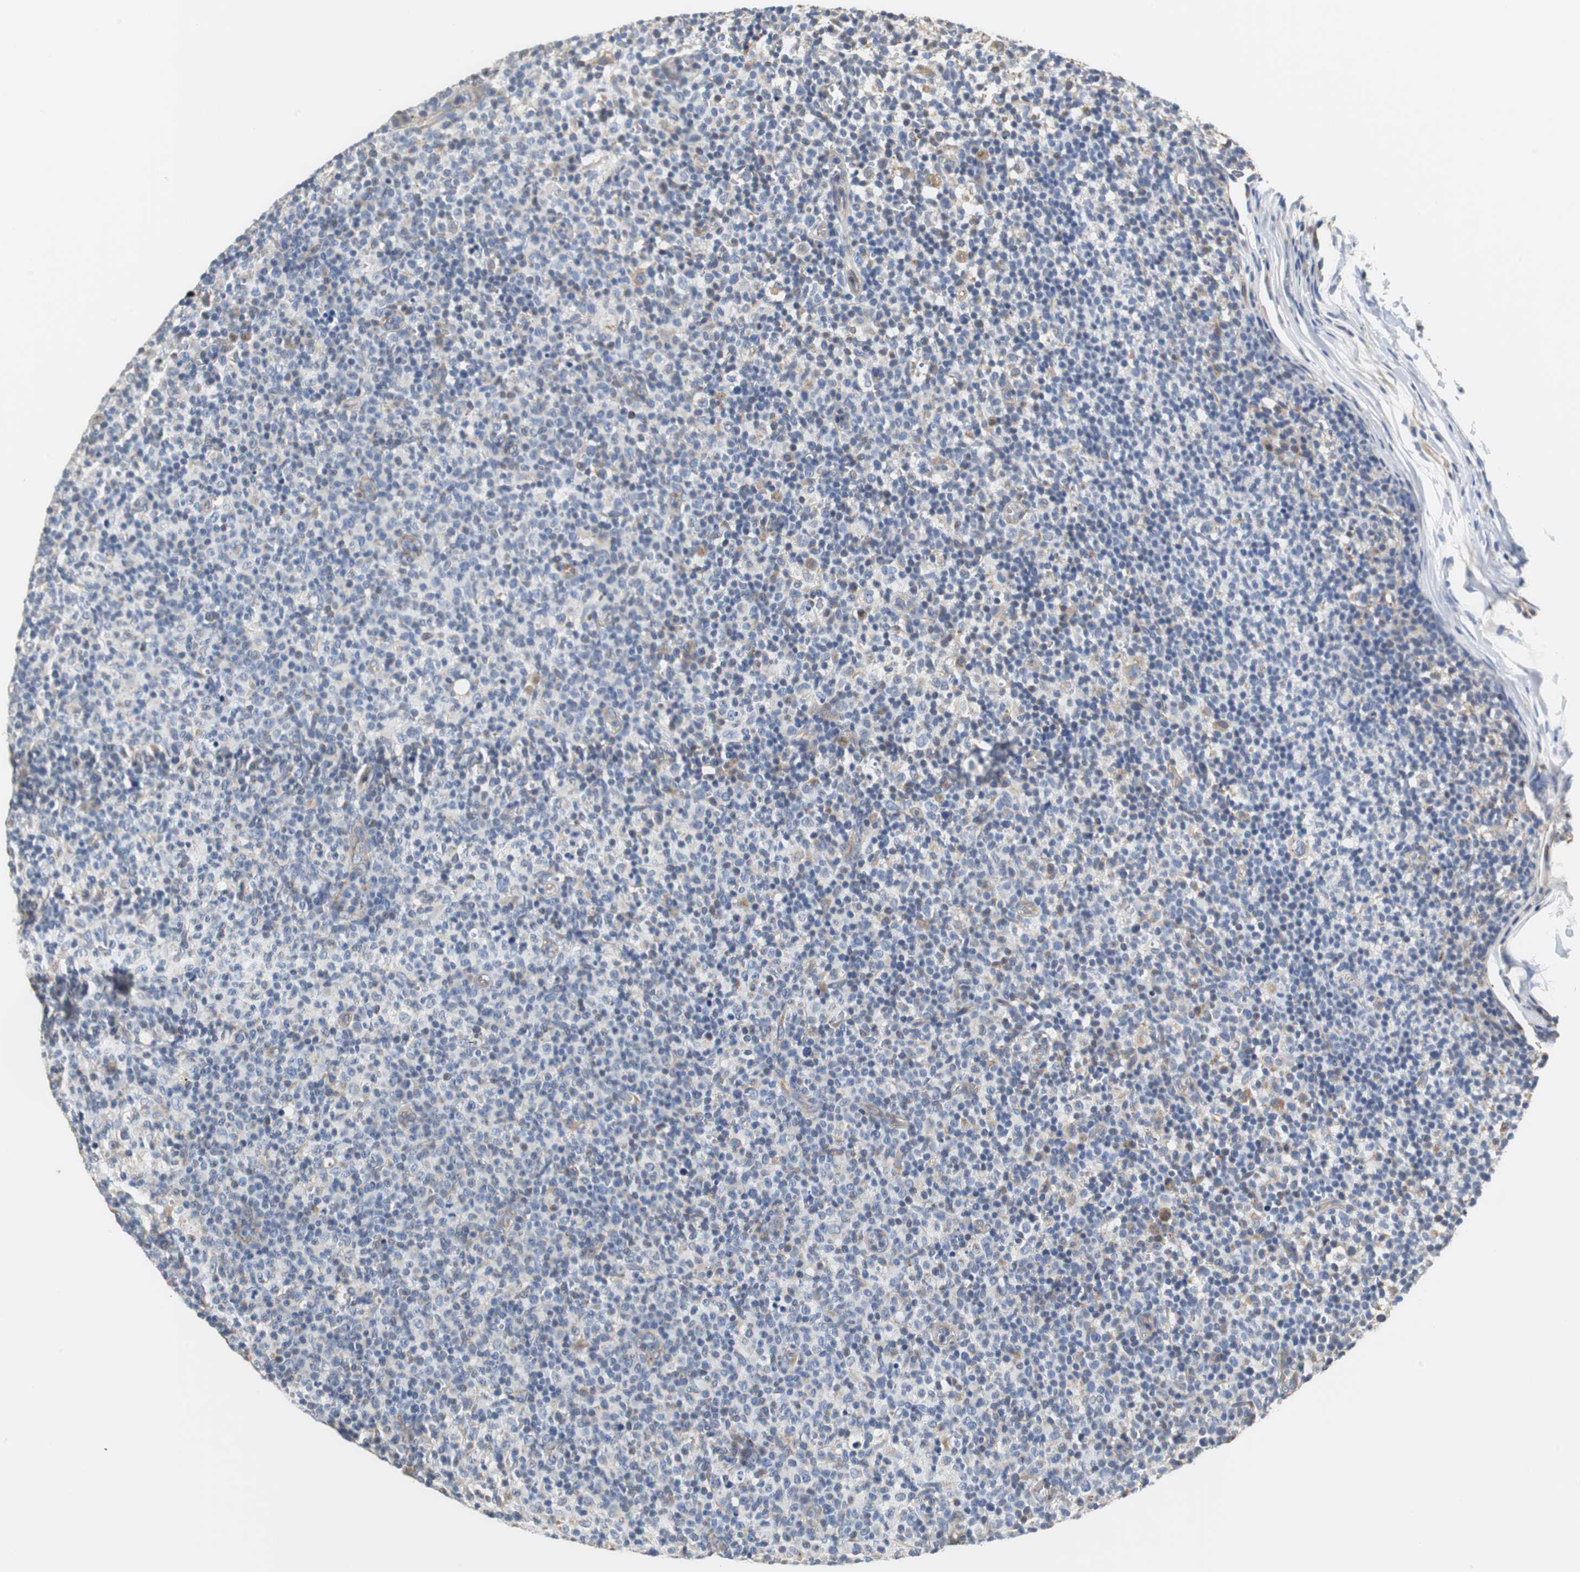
{"staining": {"intensity": "negative", "quantity": "none", "location": "none"}, "tissue": "lymph node", "cell_type": "Germinal center cells", "image_type": "normal", "snomed": [{"axis": "morphology", "description": "Normal tissue, NOS"}, {"axis": "morphology", "description": "Inflammation, NOS"}, {"axis": "topography", "description": "Lymph node"}], "caption": "The image demonstrates no significant positivity in germinal center cells of lymph node.", "gene": "PCK1", "patient": {"sex": "male", "age": 55}}